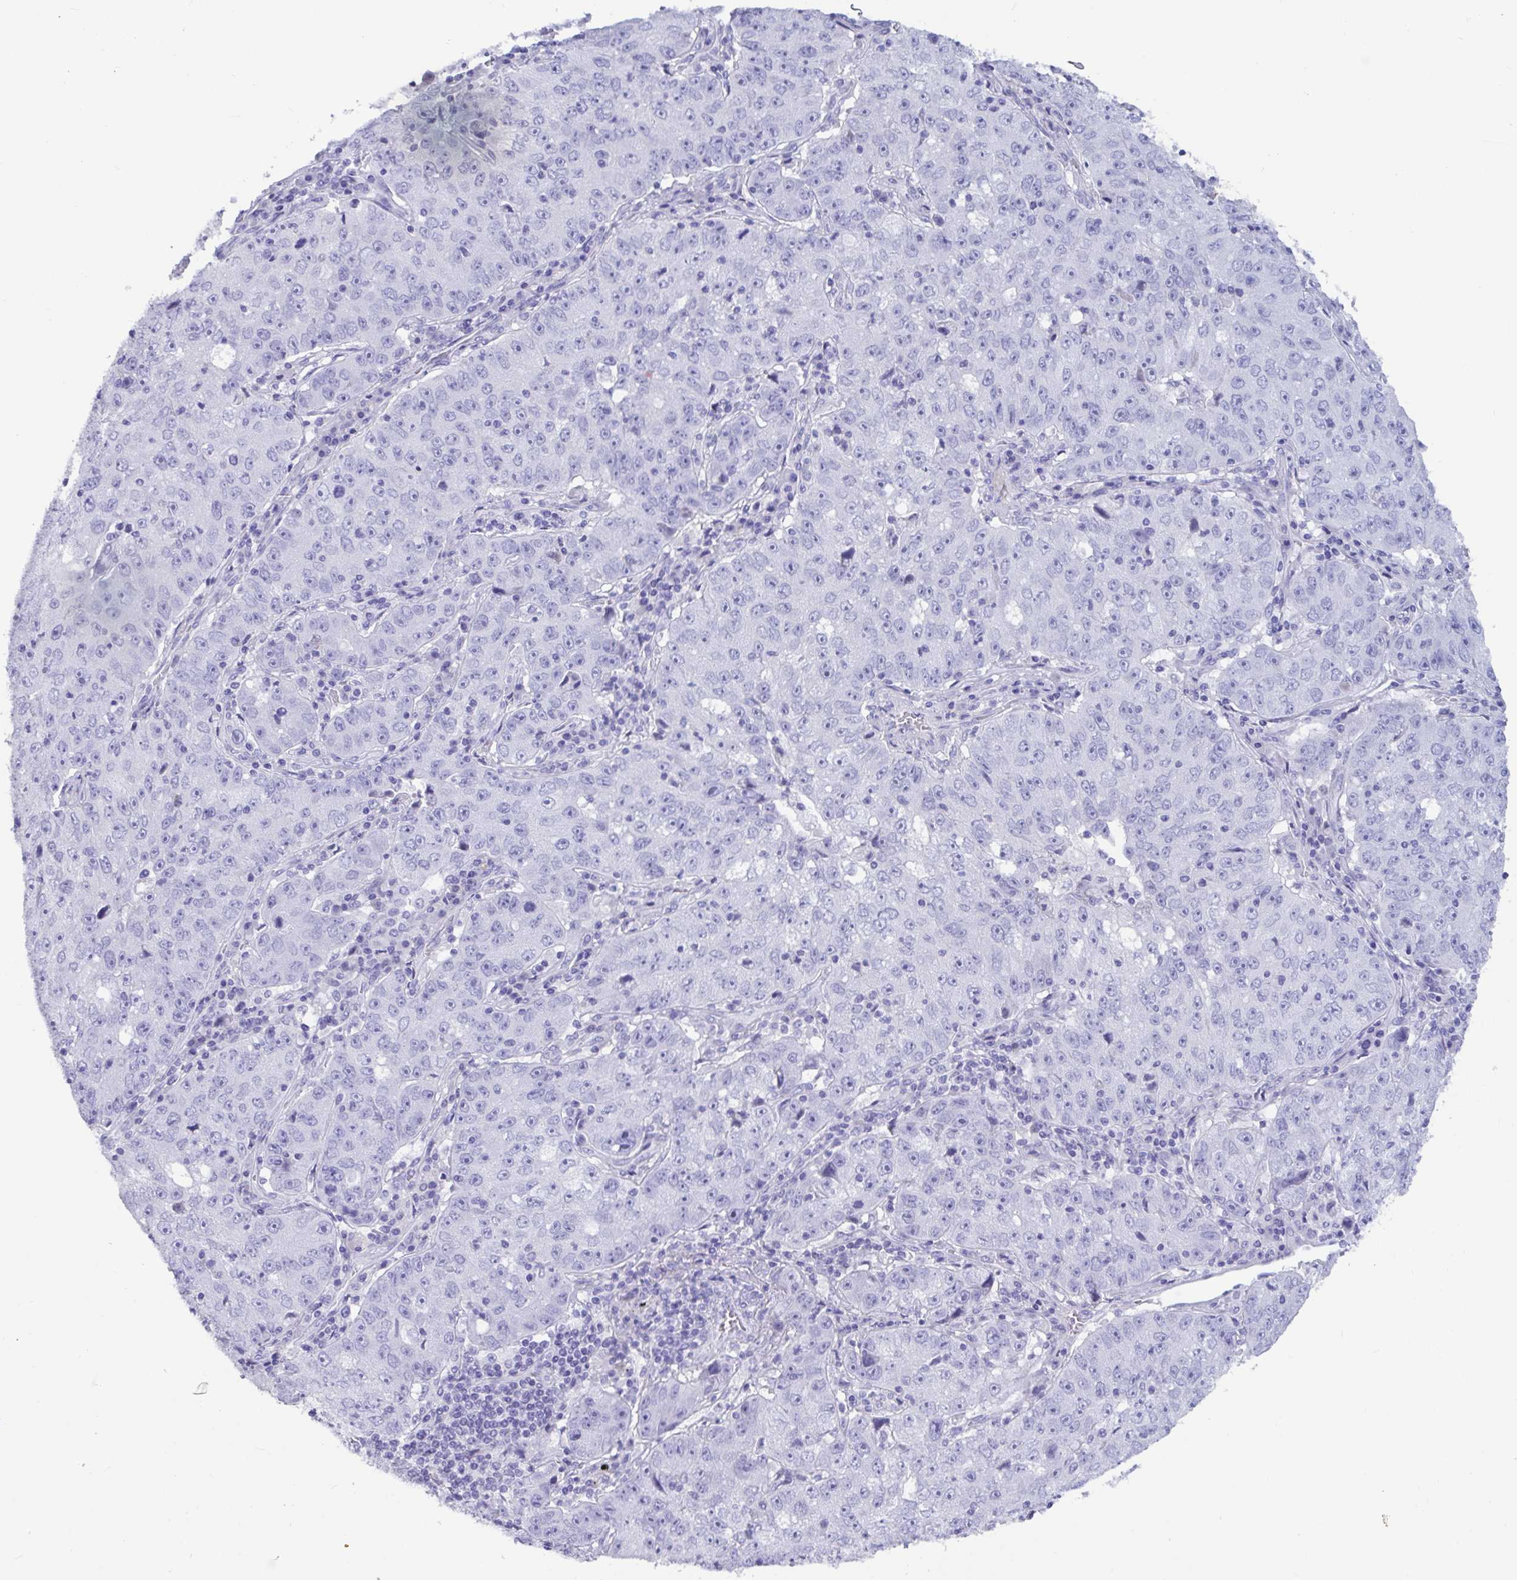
{"staining": {"intensity": "negative", "quantity": "none", "location": "none"}, "tissue": "lung cancer", "cell_type": "Tumor cells", "image_type": "cancer", "snomed": [{"axis": "morphology", "description": "Normal morphology"}, {"axis": "morphology", "description": "Adenocarcinoma, NOS"}, {"axis": "topography", "description": "Lymph node"}, {"axis": "topography", "description": "Lung"}], "caption": "This histopathology image is of lung cancer (adenocarcinoma) stained with immunohistochemistry (IHC) to label a protein in brown with the nuclei are counter-stained blue. There is no expression in tumor cells. (DAB immunohistochemistry (IHC) with hematoxylin counter stain).", "gene": "TNNC1", "patient": {"sex": "female", "age": 57}}